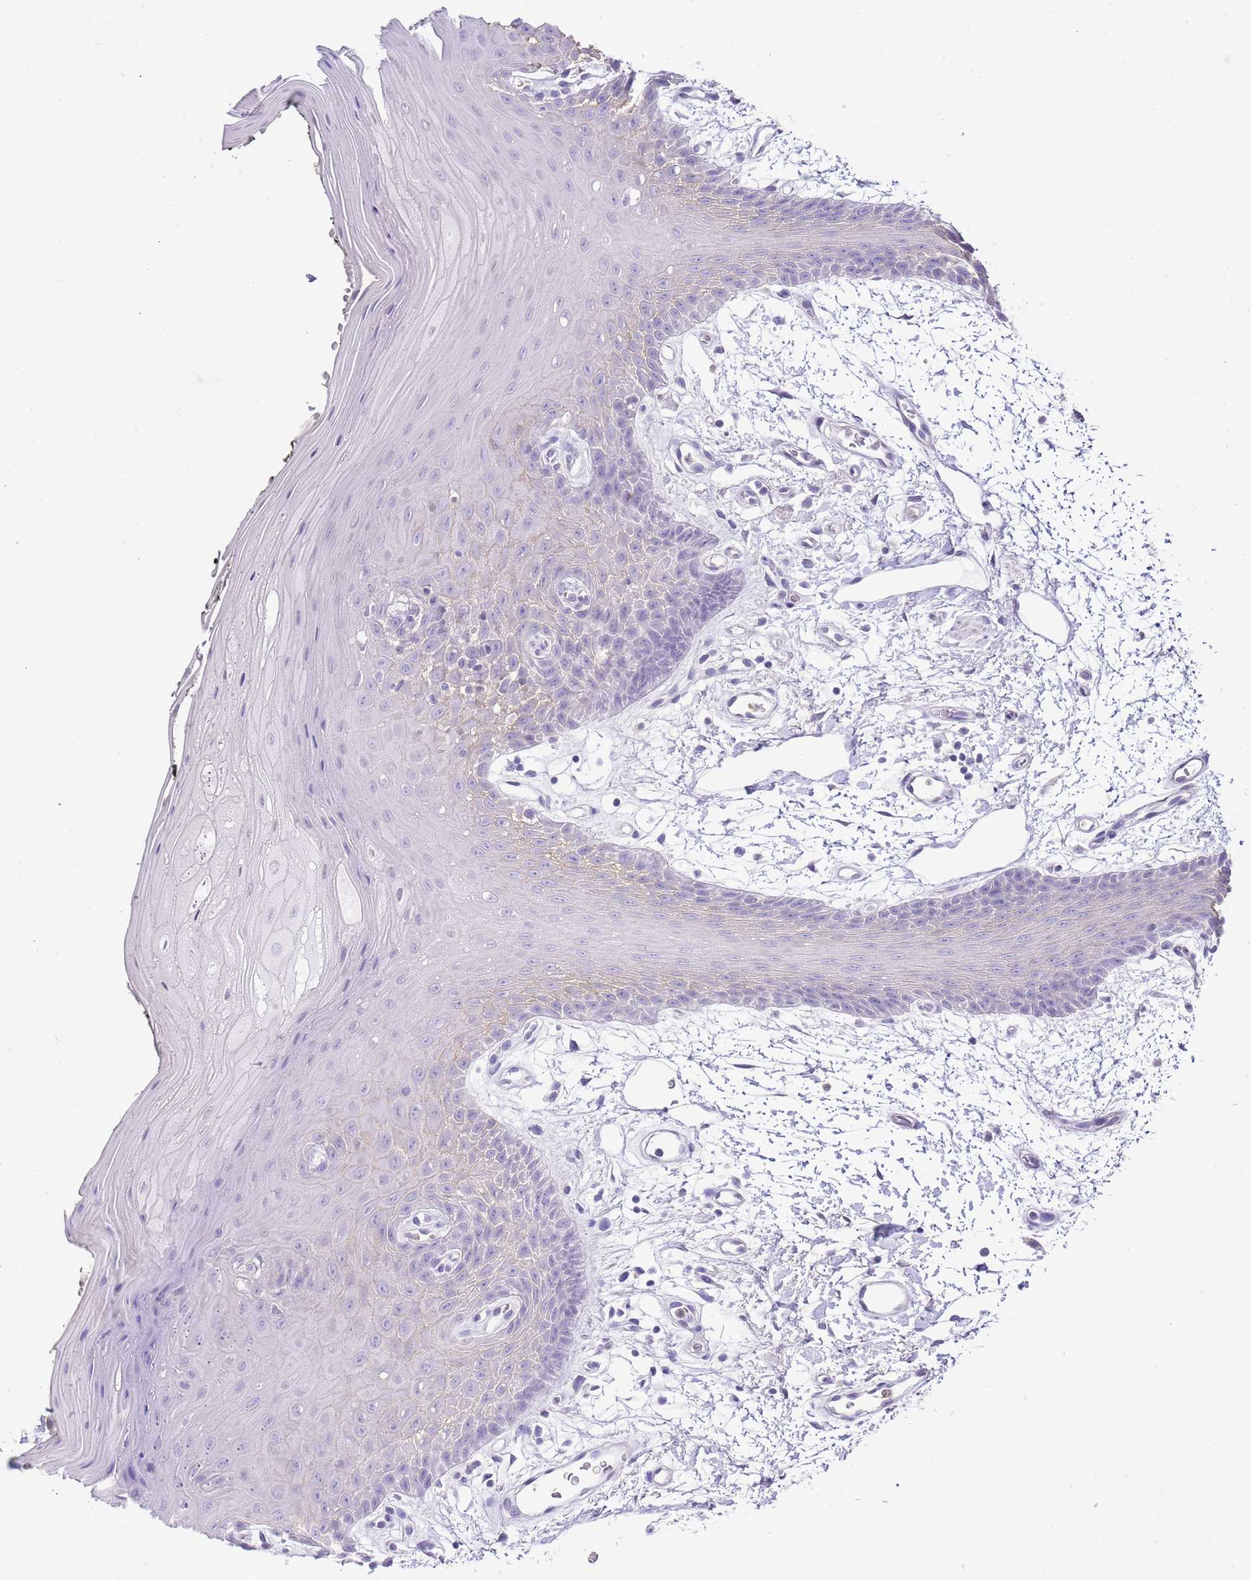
{"staining": {"intensity": "negative", "quantity": "none", "location": "none"}, "tissue": "oral mucosa", "cell_type": "Squamous epithelial cells", "image_type": "normal", "snomed": [{"axis": "morphology", "description": "Normal tissue, NOS"}, {"axis": "topography", "description": "Oral tissue"}, {"axis": "topography", "description": "Tounge, NOS"}], "caption": "Squamous epithelial cells show no significant staining in normal oral mucosa. (Brightfield microscopy of DAB (3,3'-diaminobenzidine) immunohistochemistry (IHC) at high magnification).", "gene": "OR2Z1", "patient": {"sex": "female", "age": 59}}